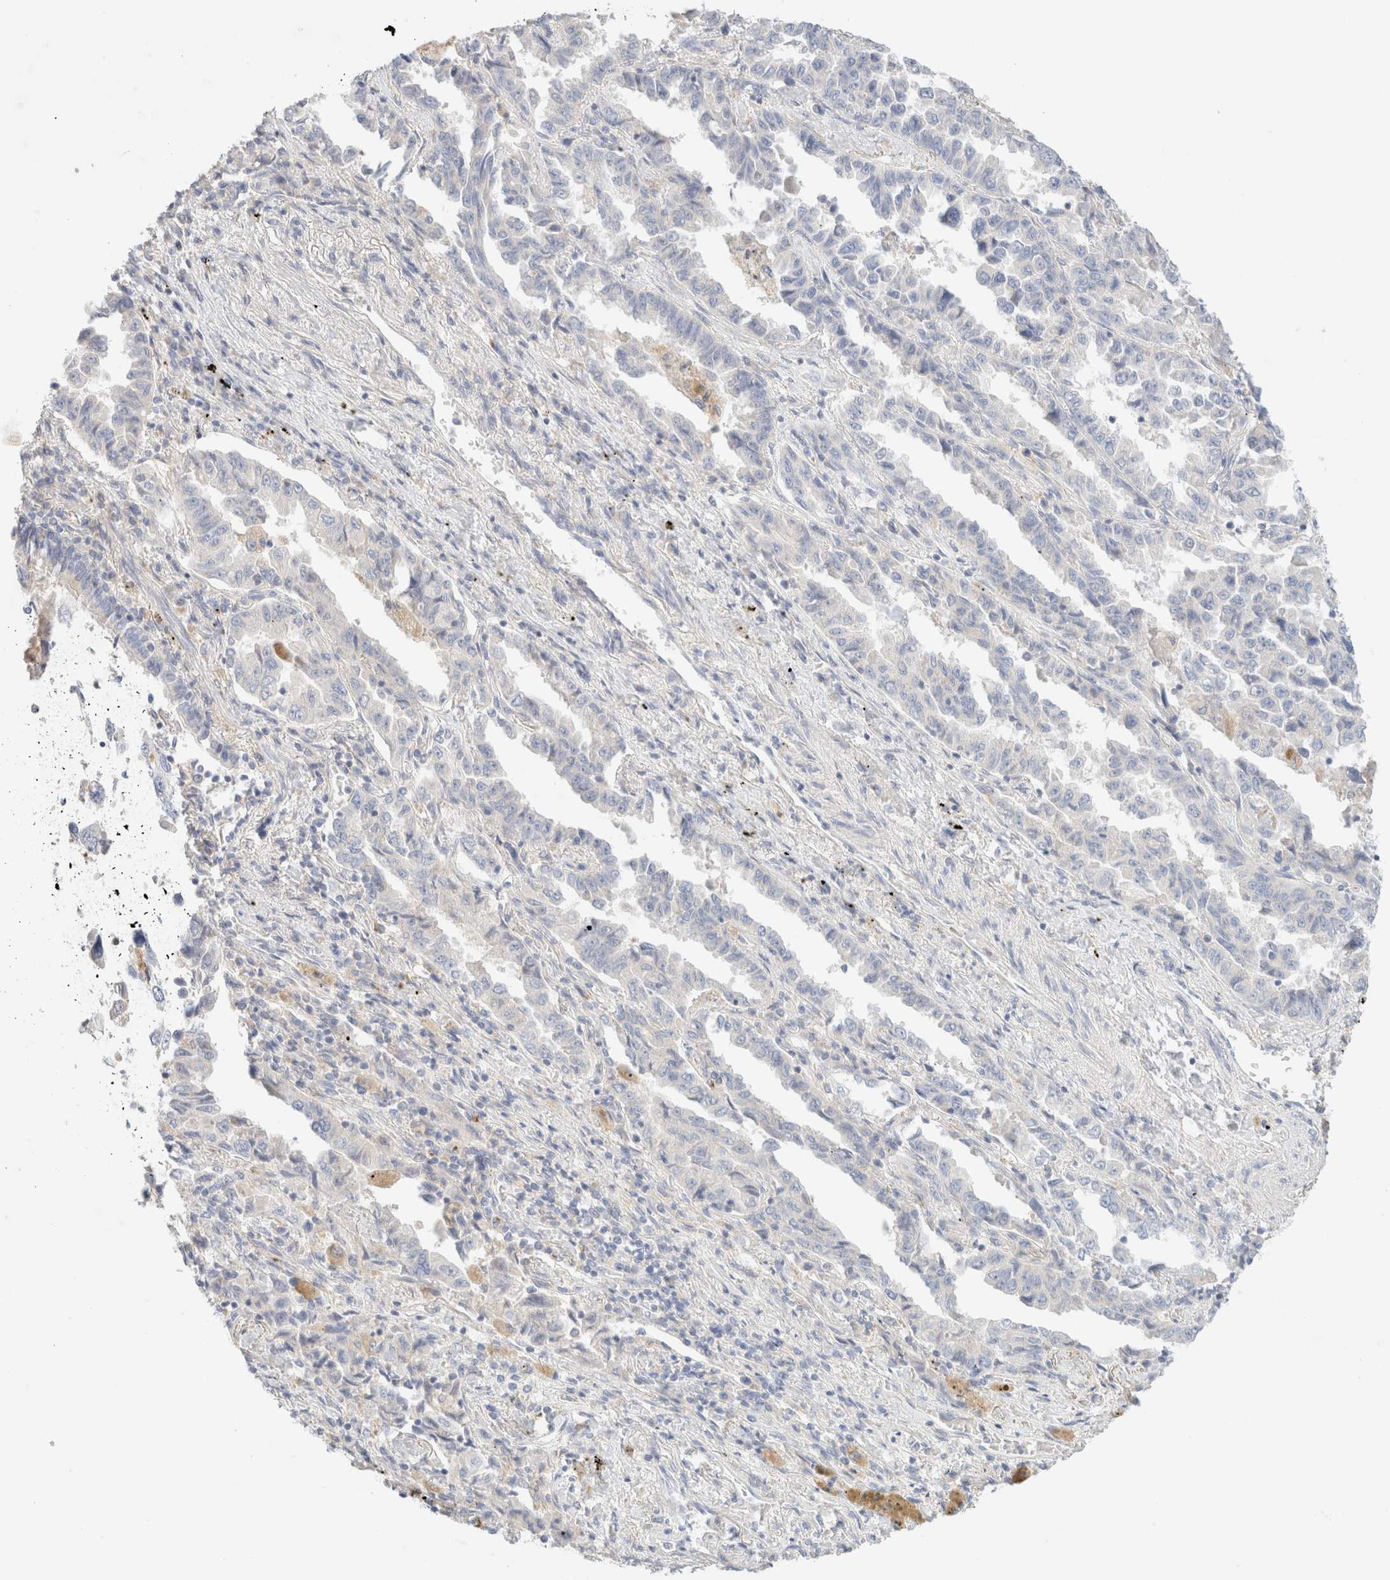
{"staining": {"intensity": "negative", "quantity": "none", "location": "none"}, "tissue": "lung cancer", "cell_type": "Tumor cells", "image_type": "cancer", "snomed": [{"axis": "morphology", "description": "Adenocarcinoma, NOS"}, {"axis": "topography", "description": "Lung"}], "caption": "Protein analysis of lung cancer (adenocarcinoma) reveals no significant expression in tumor cells.", "gene": "SARM1", "patient": {"sex": "female", "age": 51}}